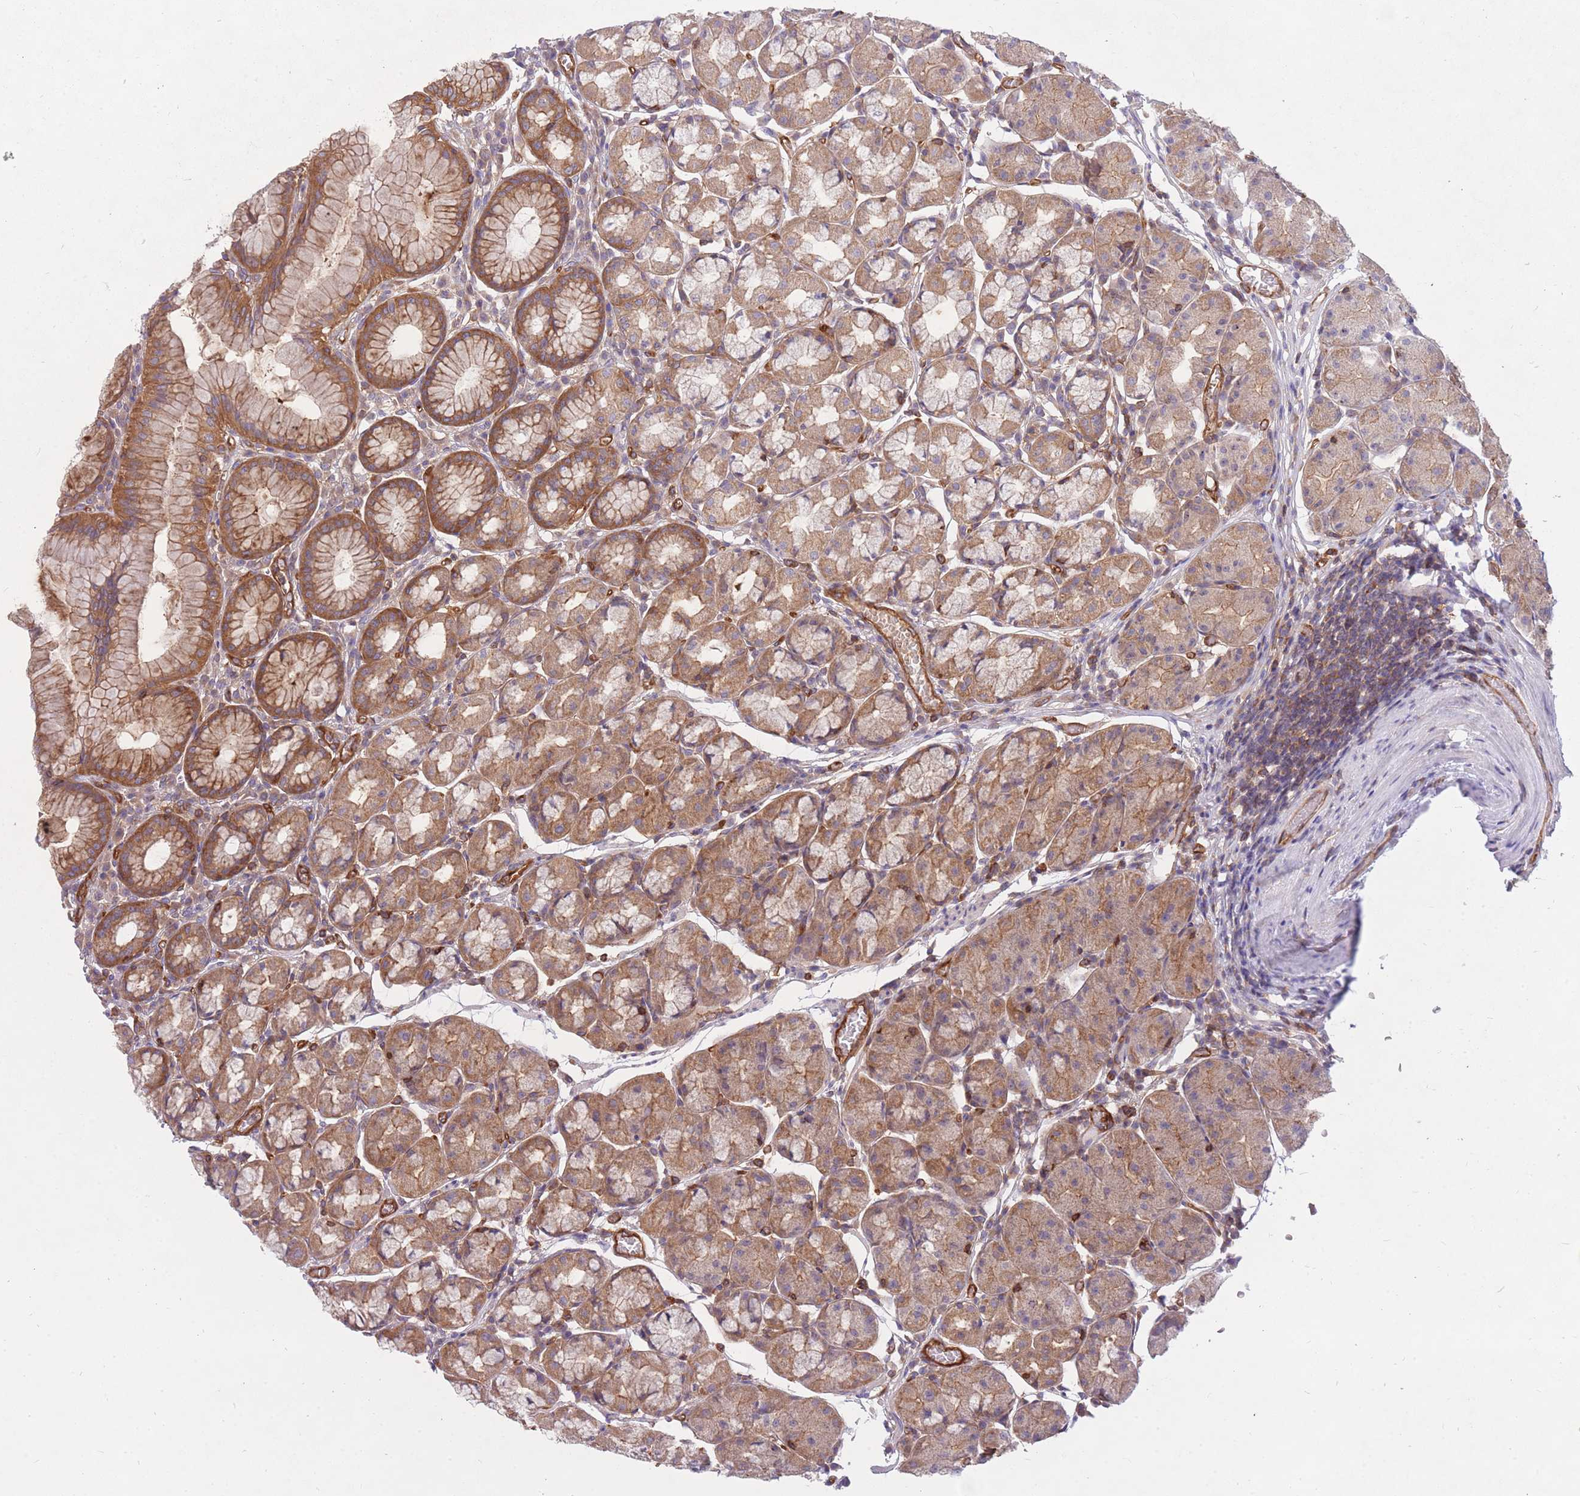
{"staining": {"intensity": "moderate", "quantity": ">75%", "location": "cytoplasmic/membranous"}, "tissue": "stomach", "cell_type": "Glandular cells", "image_type": "normal", "snomed": [{"axis": "morphology", "description": "Normal tissue, NOS"}, {"axis": "topography", "description": "Stomach"}], "caption": "Moderate cytoplasmic/membranous expression for a protein is appreciated in approximately >75% of glandular cells of normal stomach using IHC.", "gene": "GGA1", "patient": {"sex": "male", "age": 55}}